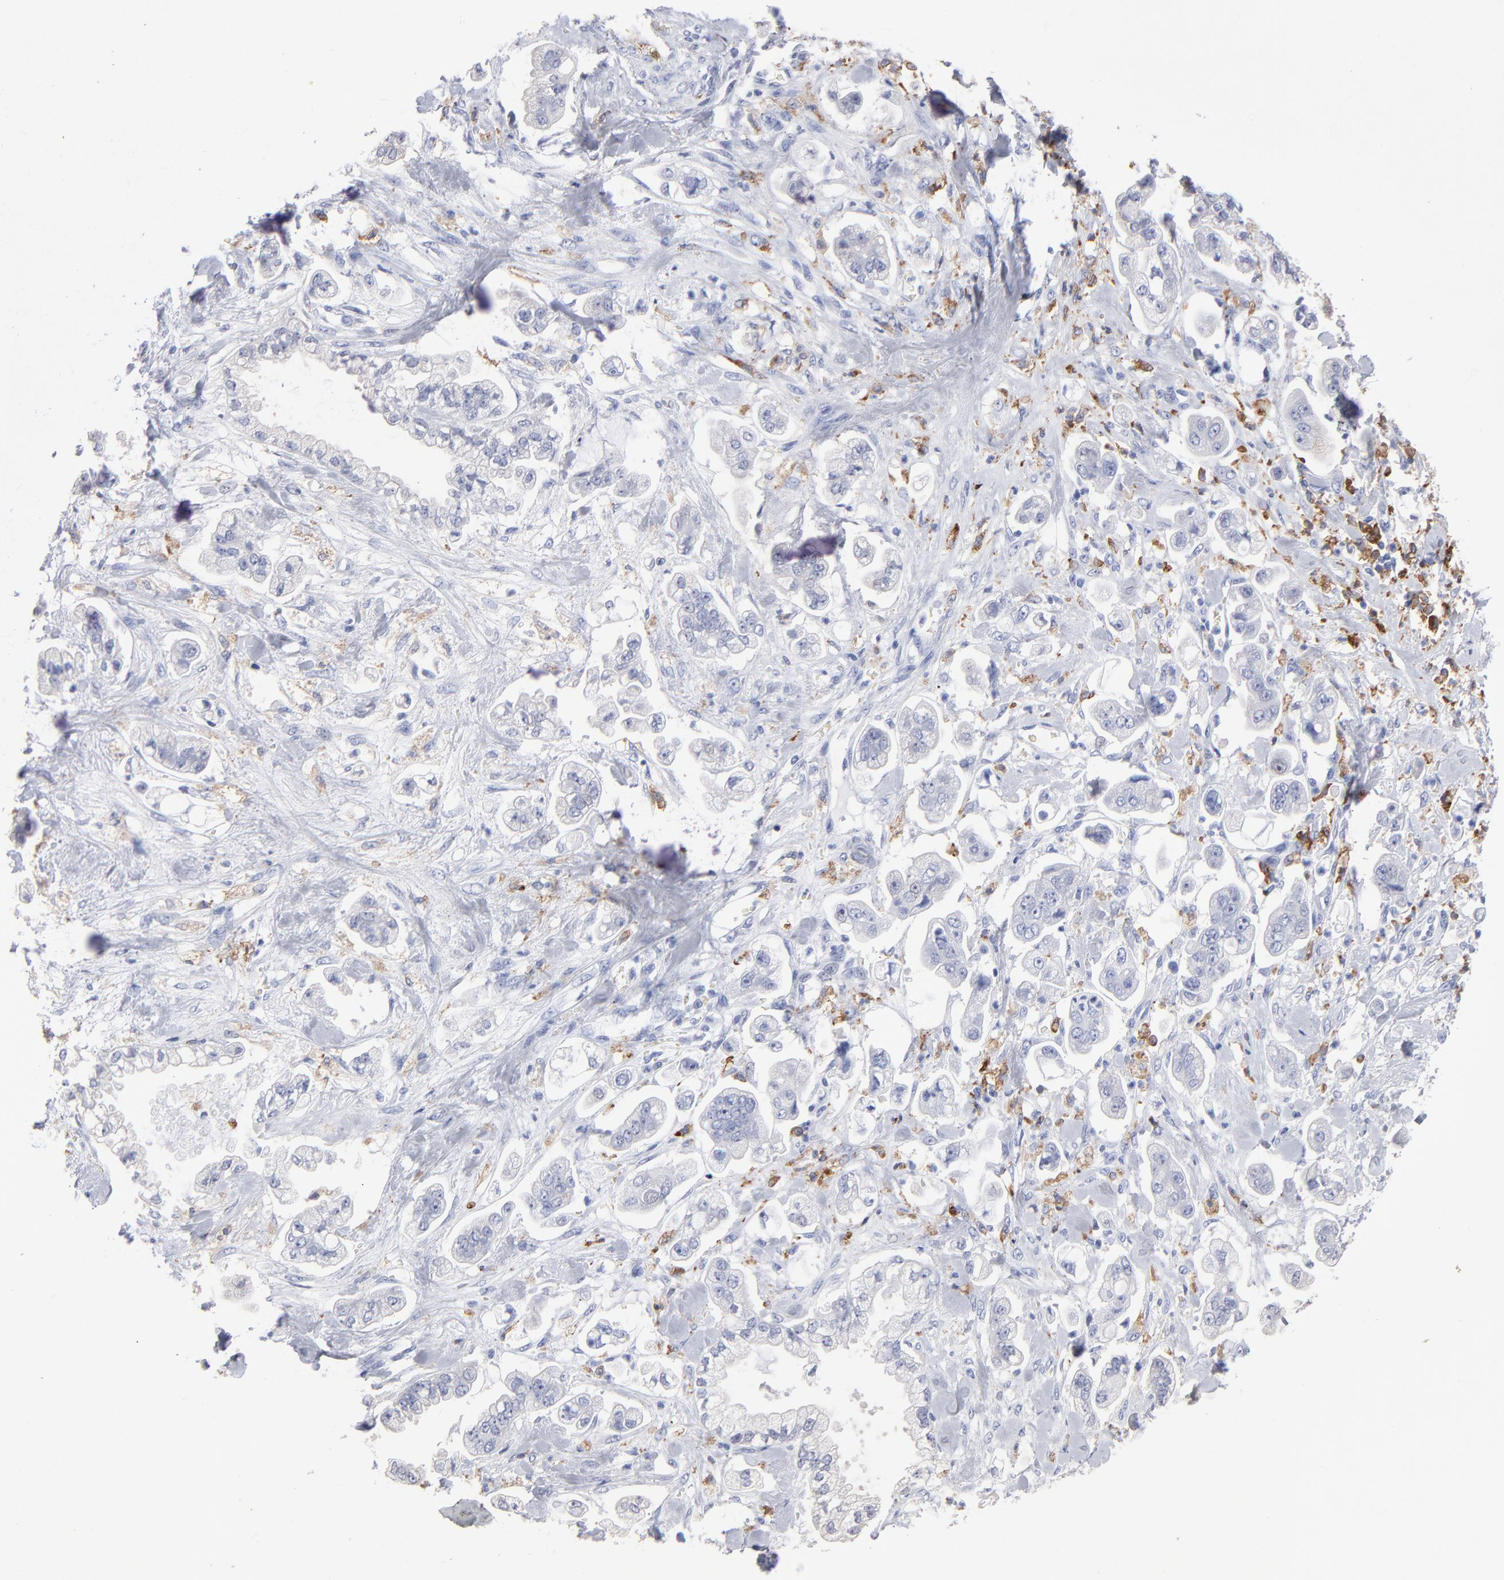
{"staining": {"intensity": "negative", "quantity": "none", "location": "none"}, "tissue": "stomach cancer", "cell_type": "Tumor cells", "image_type": "cancer", "snomed": [{"axis": "morphology", "description": "Adenocarcinoma, NOS"}, {"axis": "topography", "description": "Stomach"}], "caption": "High magnification brightfield microscopy of stomach cancer stained with DAB (3,3'-diaminobenzidine) (brown) and counterstained with hematoxylin (blue): tumor cells show no significant positivity.", "gene": "CD180", "patient": {"sex": "male", "age": 62}}